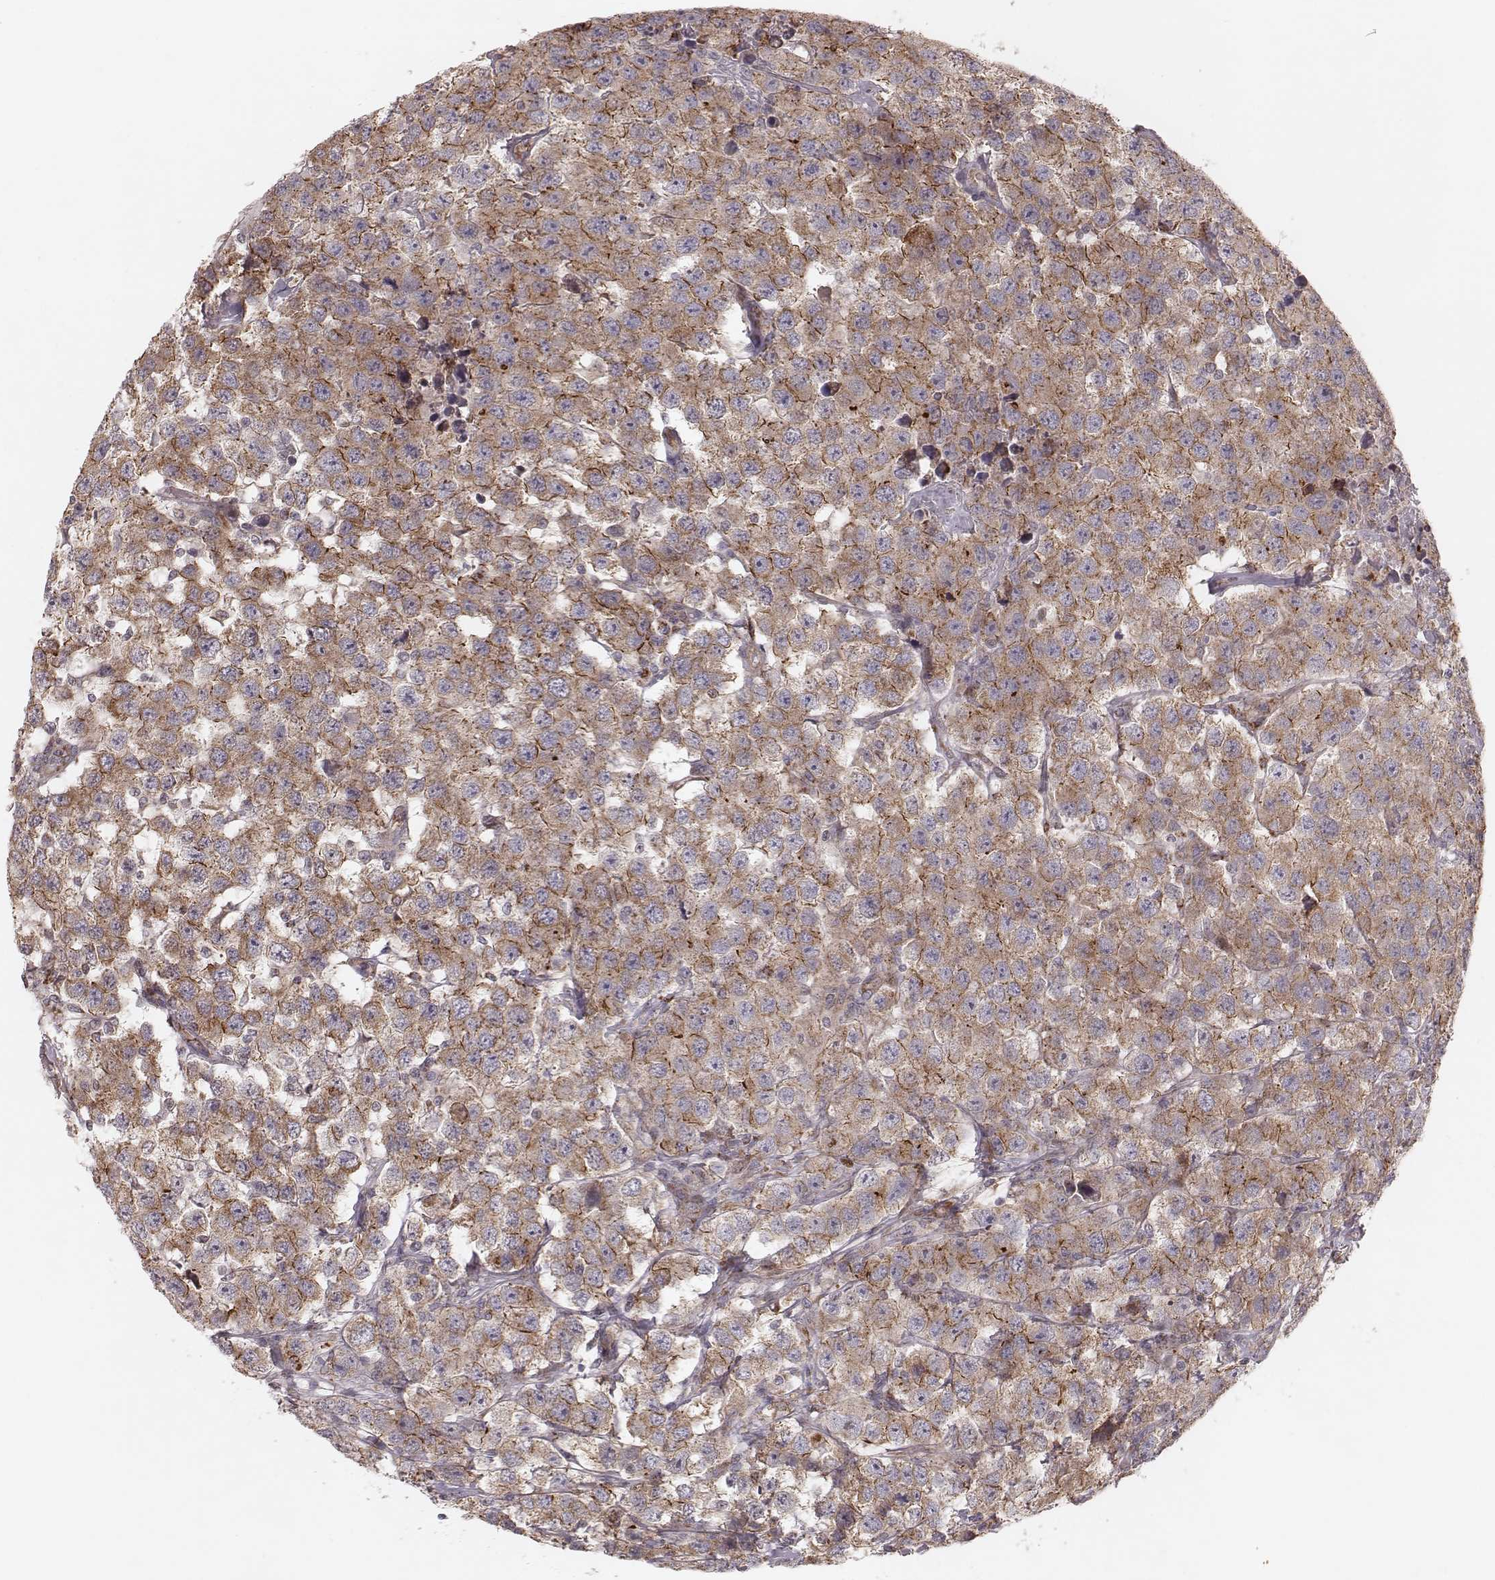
{"staining": {"intensity": "moderate", "quantity": ">75%", "location": "cytoplasmic/membranous"}, "tissue": "testis cancer", "cell_type": "Tumor cells", "image_type": "cancer", "snomed": [{"axis": "morphology", "description": "Seminoma, NOS"}, {"axis": "topography", "description": "Testis"}], "caption": "Human testis cancer stained with a brown dye demonstrates moderate cytoplasmic/membranous positive expression in approximately >75% of tumor cells.", "gene": "NDUFA7", "patient": {"sex": "male", "age": 52}}